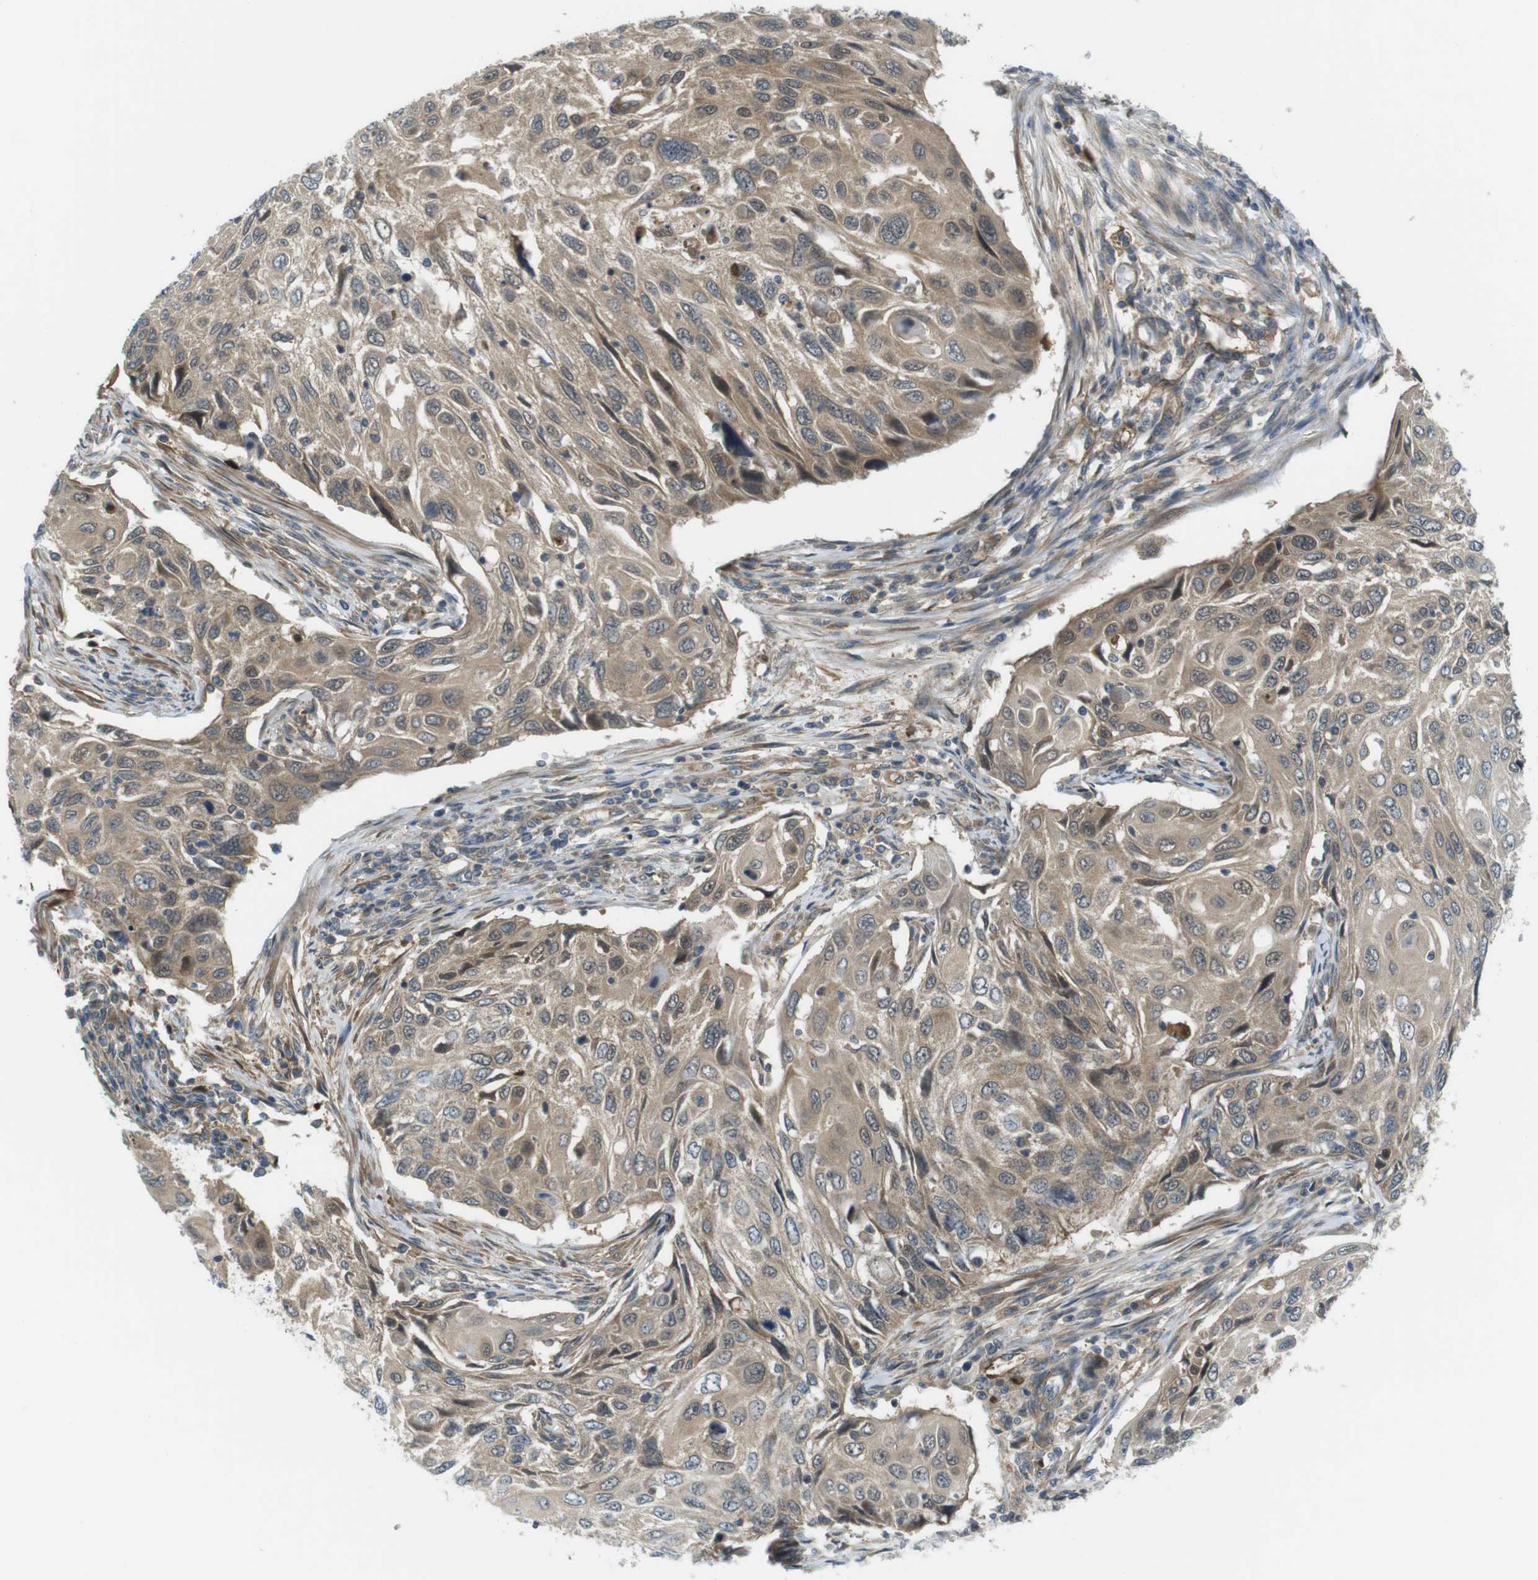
{"staining": {"intensity": "moderate", "quantity": ">75%", "location": "cytoplasmic/membranous"}, "tissue": "cervical cancer", "cell_type": "Tumor cells", "image_type": "cancer", "snomed": [{"axis": "morphology", "description": "Squamous cell carcinoma, NOS"}, {"axis": "topography", "description": "Cervix"}], "caption": "Cervical cancer stained with DAB (3,3'-diaminobenzidine) immunohistochemistry exhibits medium levels of moderate cytoplasmic/membranous expression in approximately >75% of tumor cells.", "gene": "TSC1", "patient": {"sex": "female", "age": 70}}